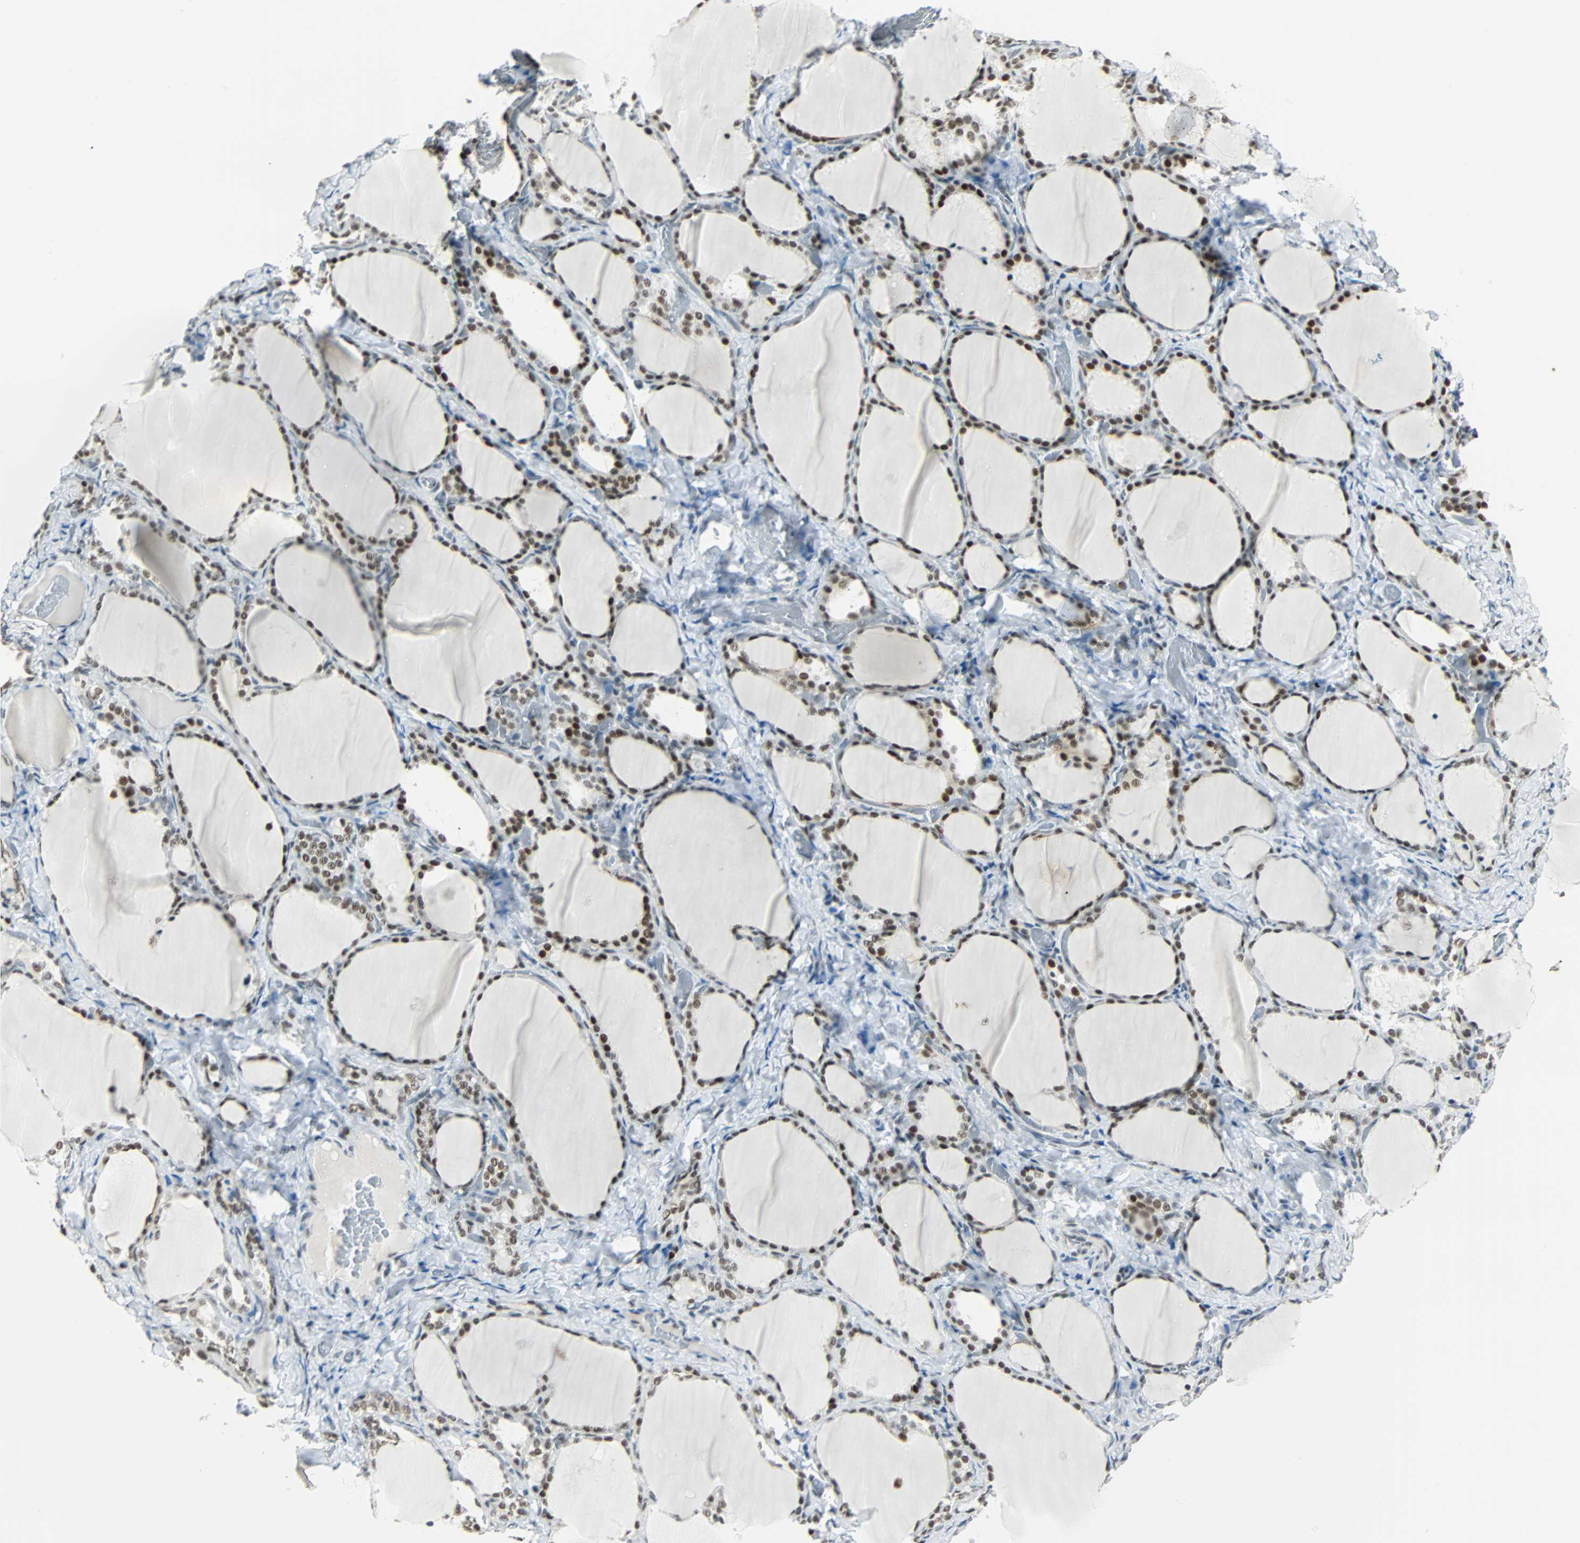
{"staining": {"intensity": "strong", "quantity": ">75%", "location": "nuclear"}, "tissue": "thyroid gland", "cell_type": "Glandular cells", "image_type": "normal", "snomed": [{"axis": "morphology", "description": "Normal tissue, NOS"}, {"axis": "morphology", "description": "Papillary adenocarcinoma, NOS"}, {"axis": "topography", "description": "Thyroid gland"}], "caption": "Immunohistochemical staining of normal thyroid gland exhibits >75% levels of strong nuclear protein positivity in approximately >75% of glandular cells. (Brightfield microscopy of DAB IHC at high magnification).", "gene": "NELFE", "patient": {"sex": "female", "age": 30}}